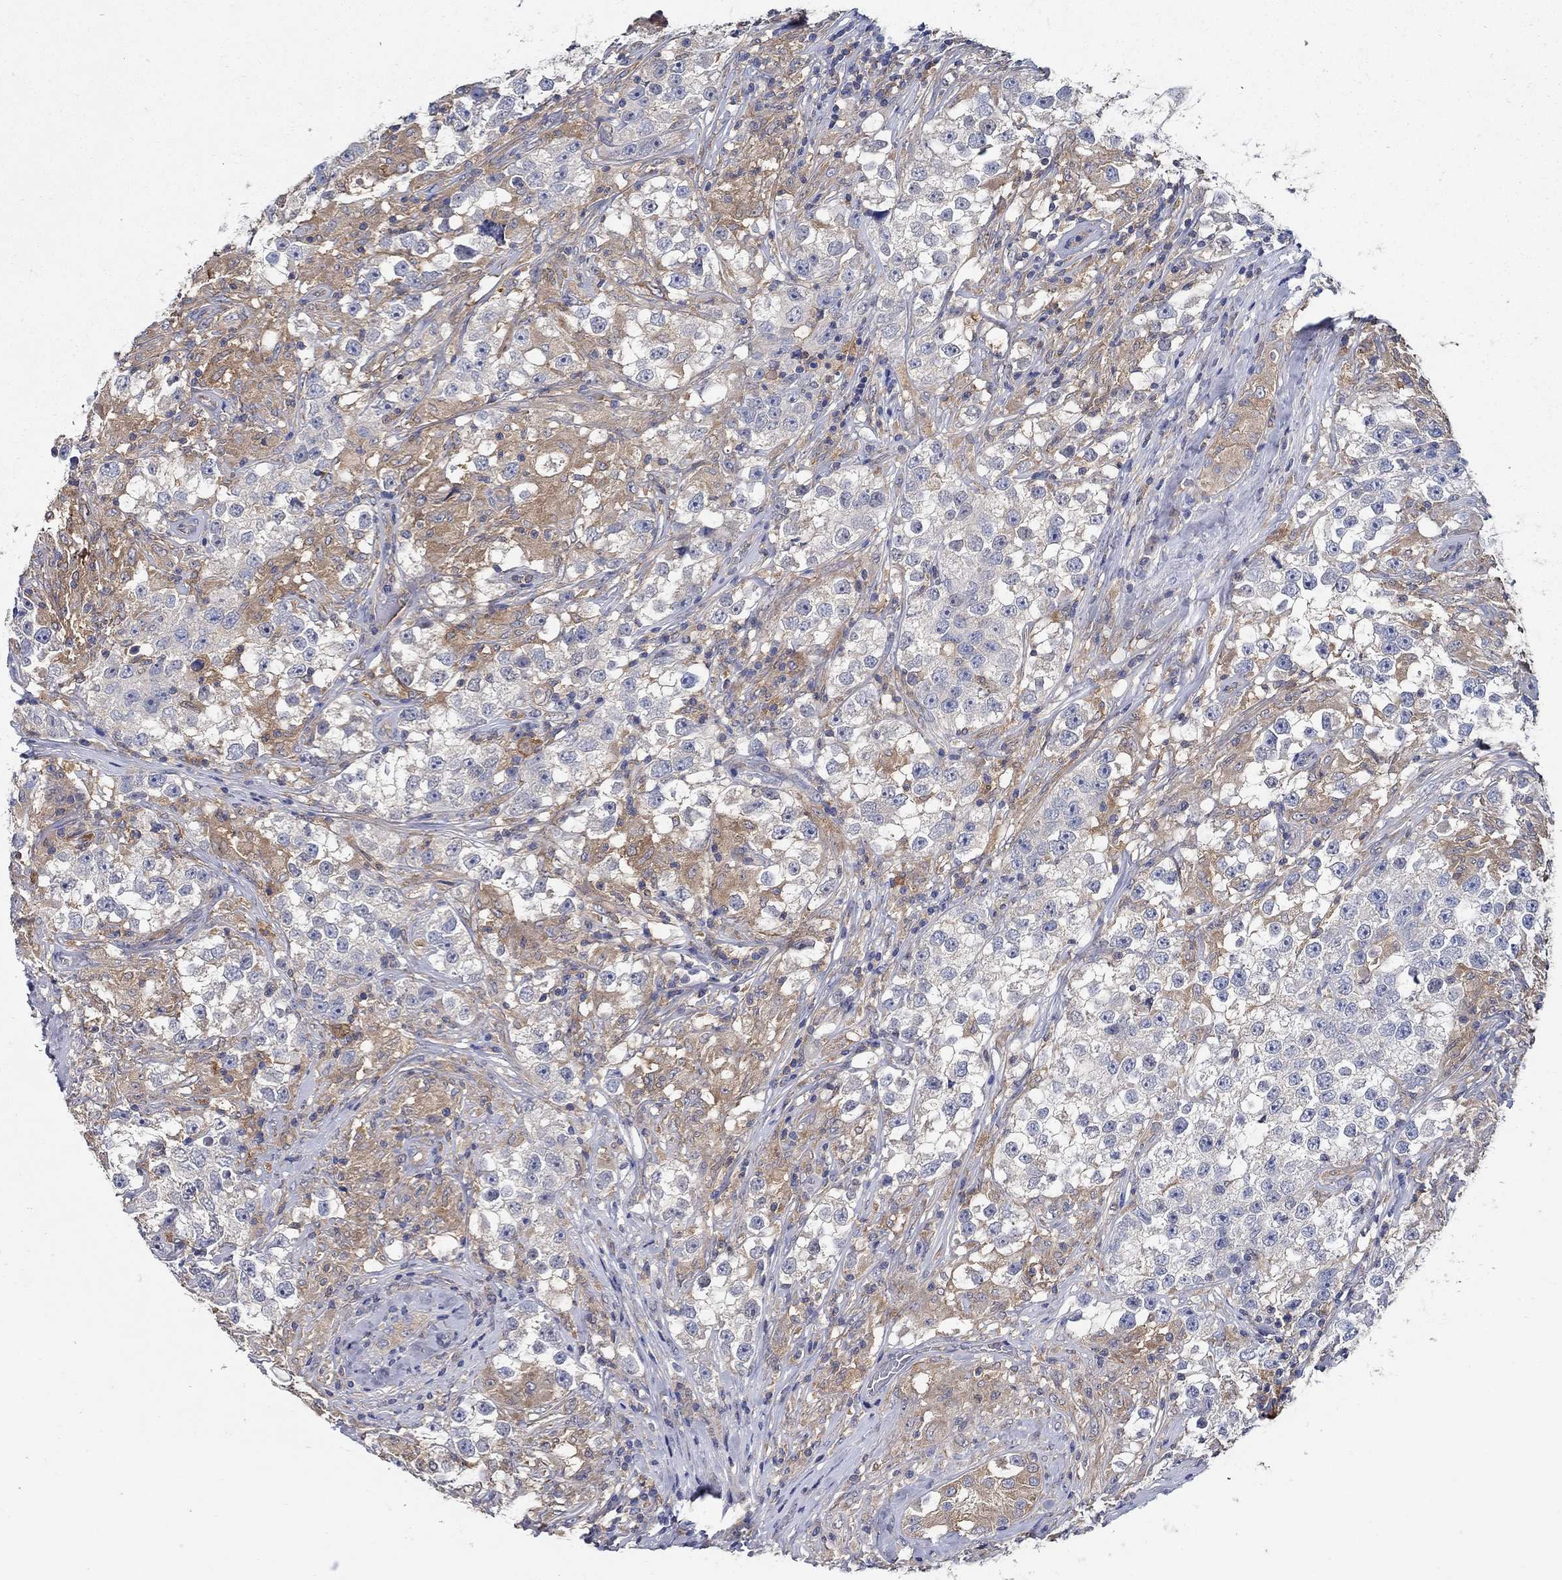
{"staining": {"intensity": "negative", "quantity": "none", "location": "none"}, "tissue": "testis cancer", "cell_type": "Tumor cells", "image_type": "cancer", "snomed": [{"axis": "morphology", "description": "Seminoma, NOS"}, {"axis": "topography", "description": "Testis"}], "caption": "Immunohistochemistry of testis cancer (seminoma) exhibits no positivity in tumor cells. Brightfield microscopy of immunohistochemistry (IHC) stained with DAB (3,3'-diaminobenzidine) (brown) and hematoxylin (blue), captured at high magnification.", "gene": "MTHFR", "patient": {"sex": "male", "age": 46}}